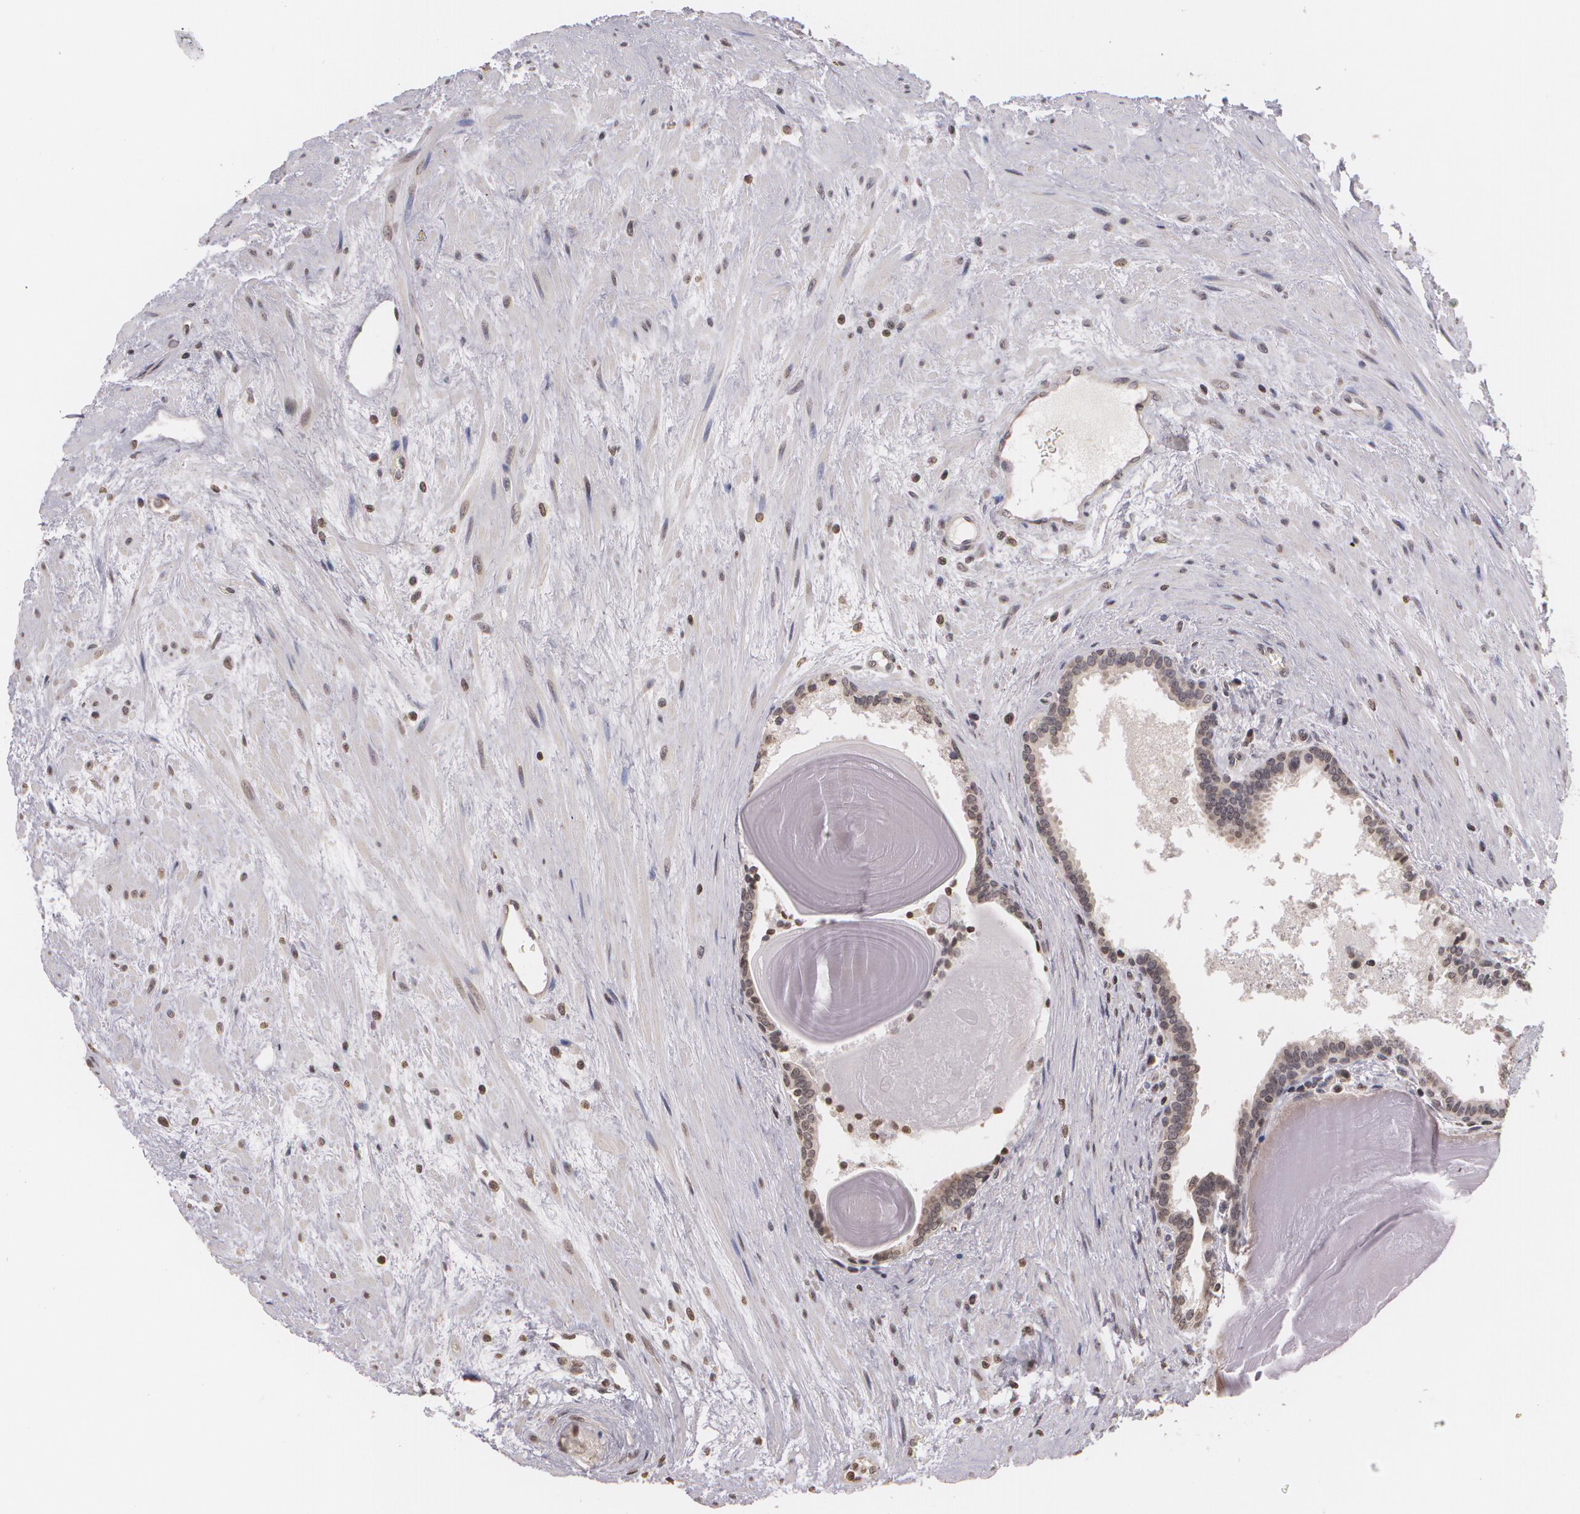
{"staining": {"intensity": "weak", "quantity": "<25%", "location": "nuclear"}, "tissue": "prostate", "cell_type": "Glandular cells", "image_type": "normal", "snomed": [{"axis": "morphology", "description": "Normal tissue, NOS"}, {"axis": "topography", "description": "Prostate"}], "caption": "IHC micrograph of unremarkable prostate: prostate stained with DAB demonstrates no significant protein expression in glandular cells.", "gene": "THRB", "patient": {"sex": "male", "age": 65}}